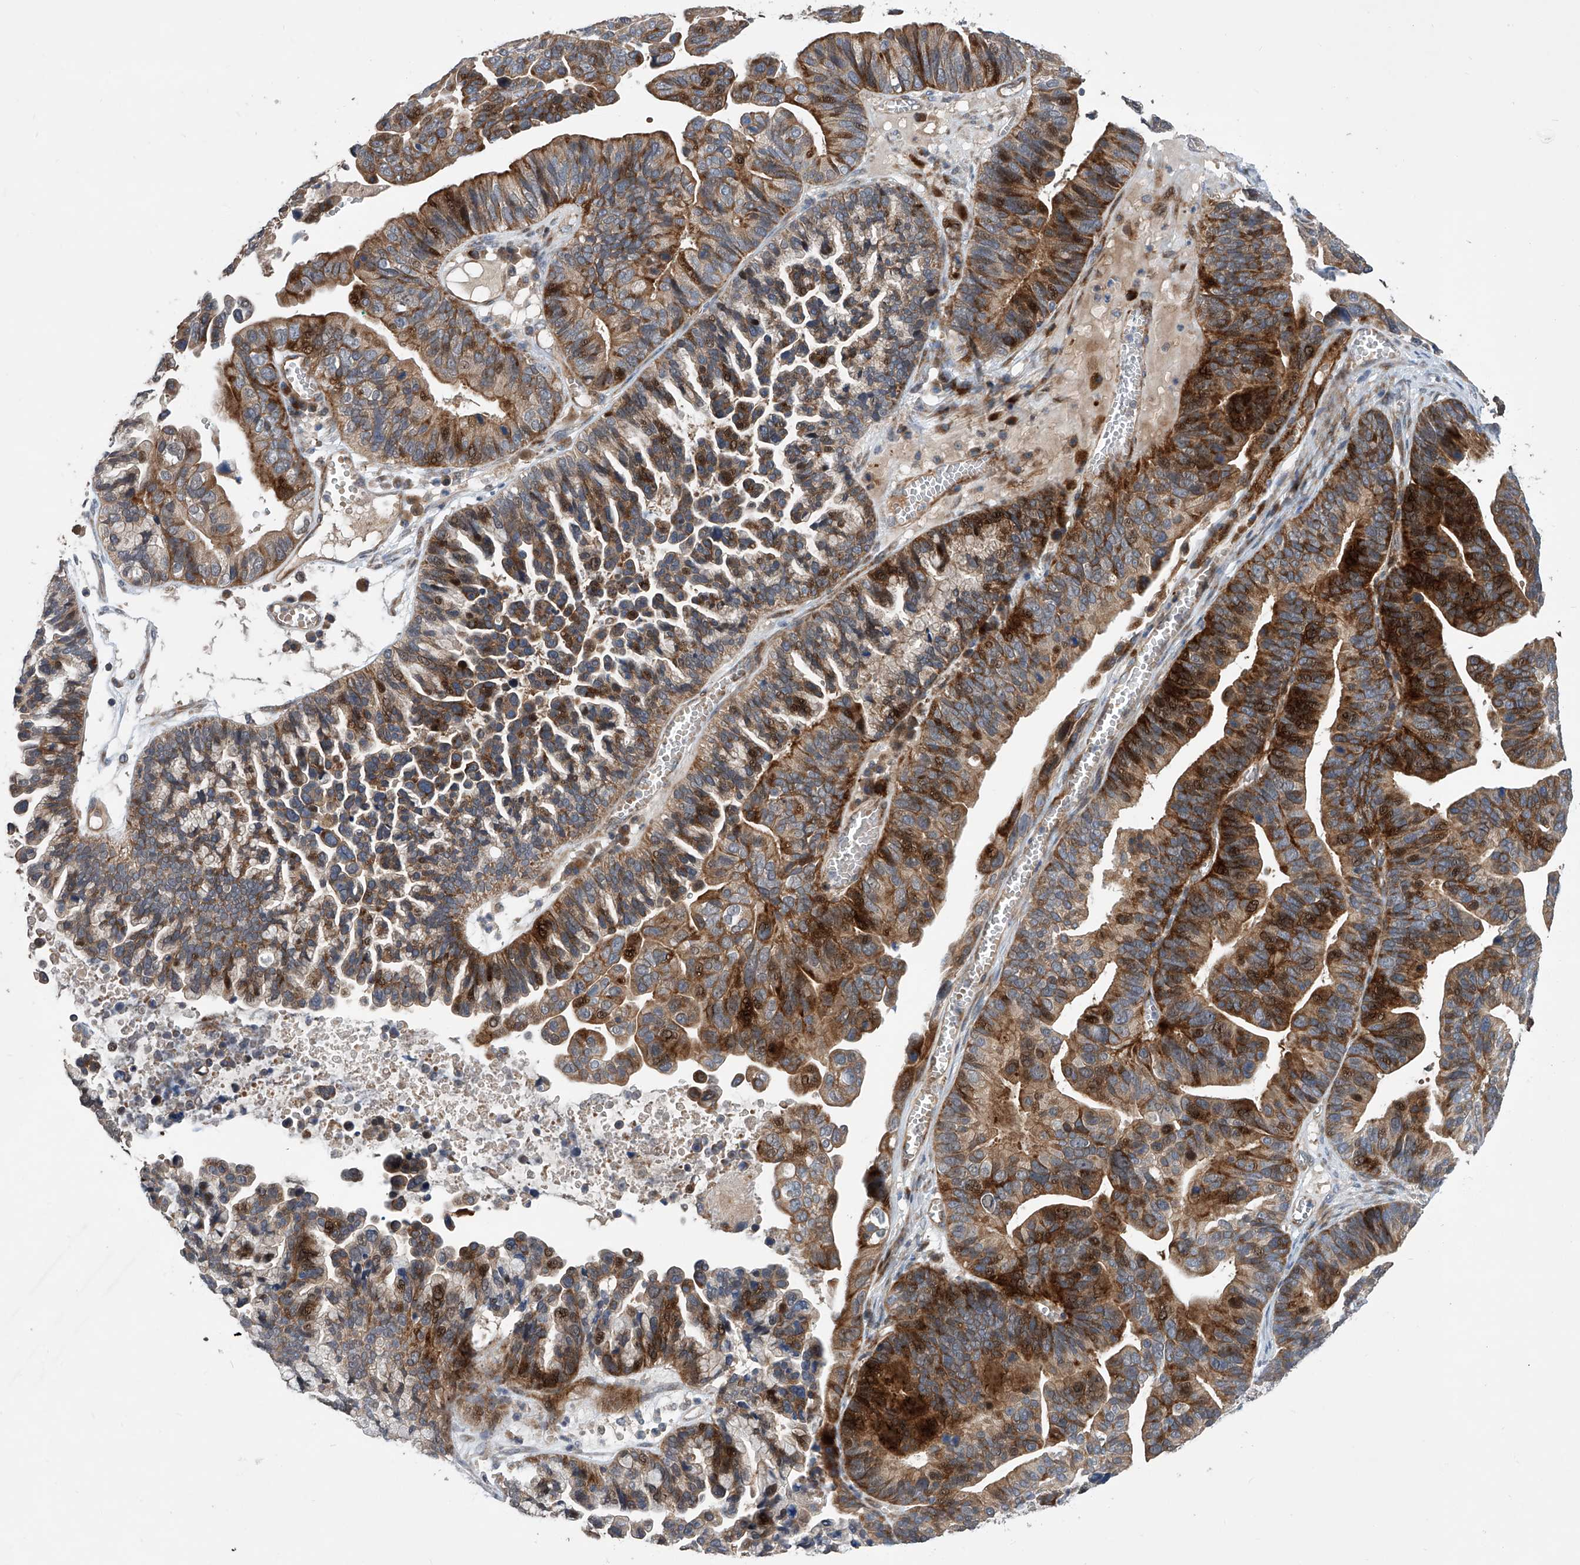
{"staining": {"intensity": "strong", "quantity": ">75%", "location": "cytoplasmic/membranous,nuclear"}, "tissue": "ovarian cancer", "cell_type": "Tumor cells", "image_type": "cancer", "snomed": [{"axis": "morphology", "description": "Cystadenocarcinoma, serous, NOS"}, {"axis": "topography", "description": "Ovary"}], "caption": "Immunohistochemical staining of human ovarian serous cystadenocarcinoma shows high levels of strong cytoplasmic/membranous and nuclear protein positivity in about >75% of tumor cells.", "gene": "USF3", "patient": {"sex": "female", "age": 56}}